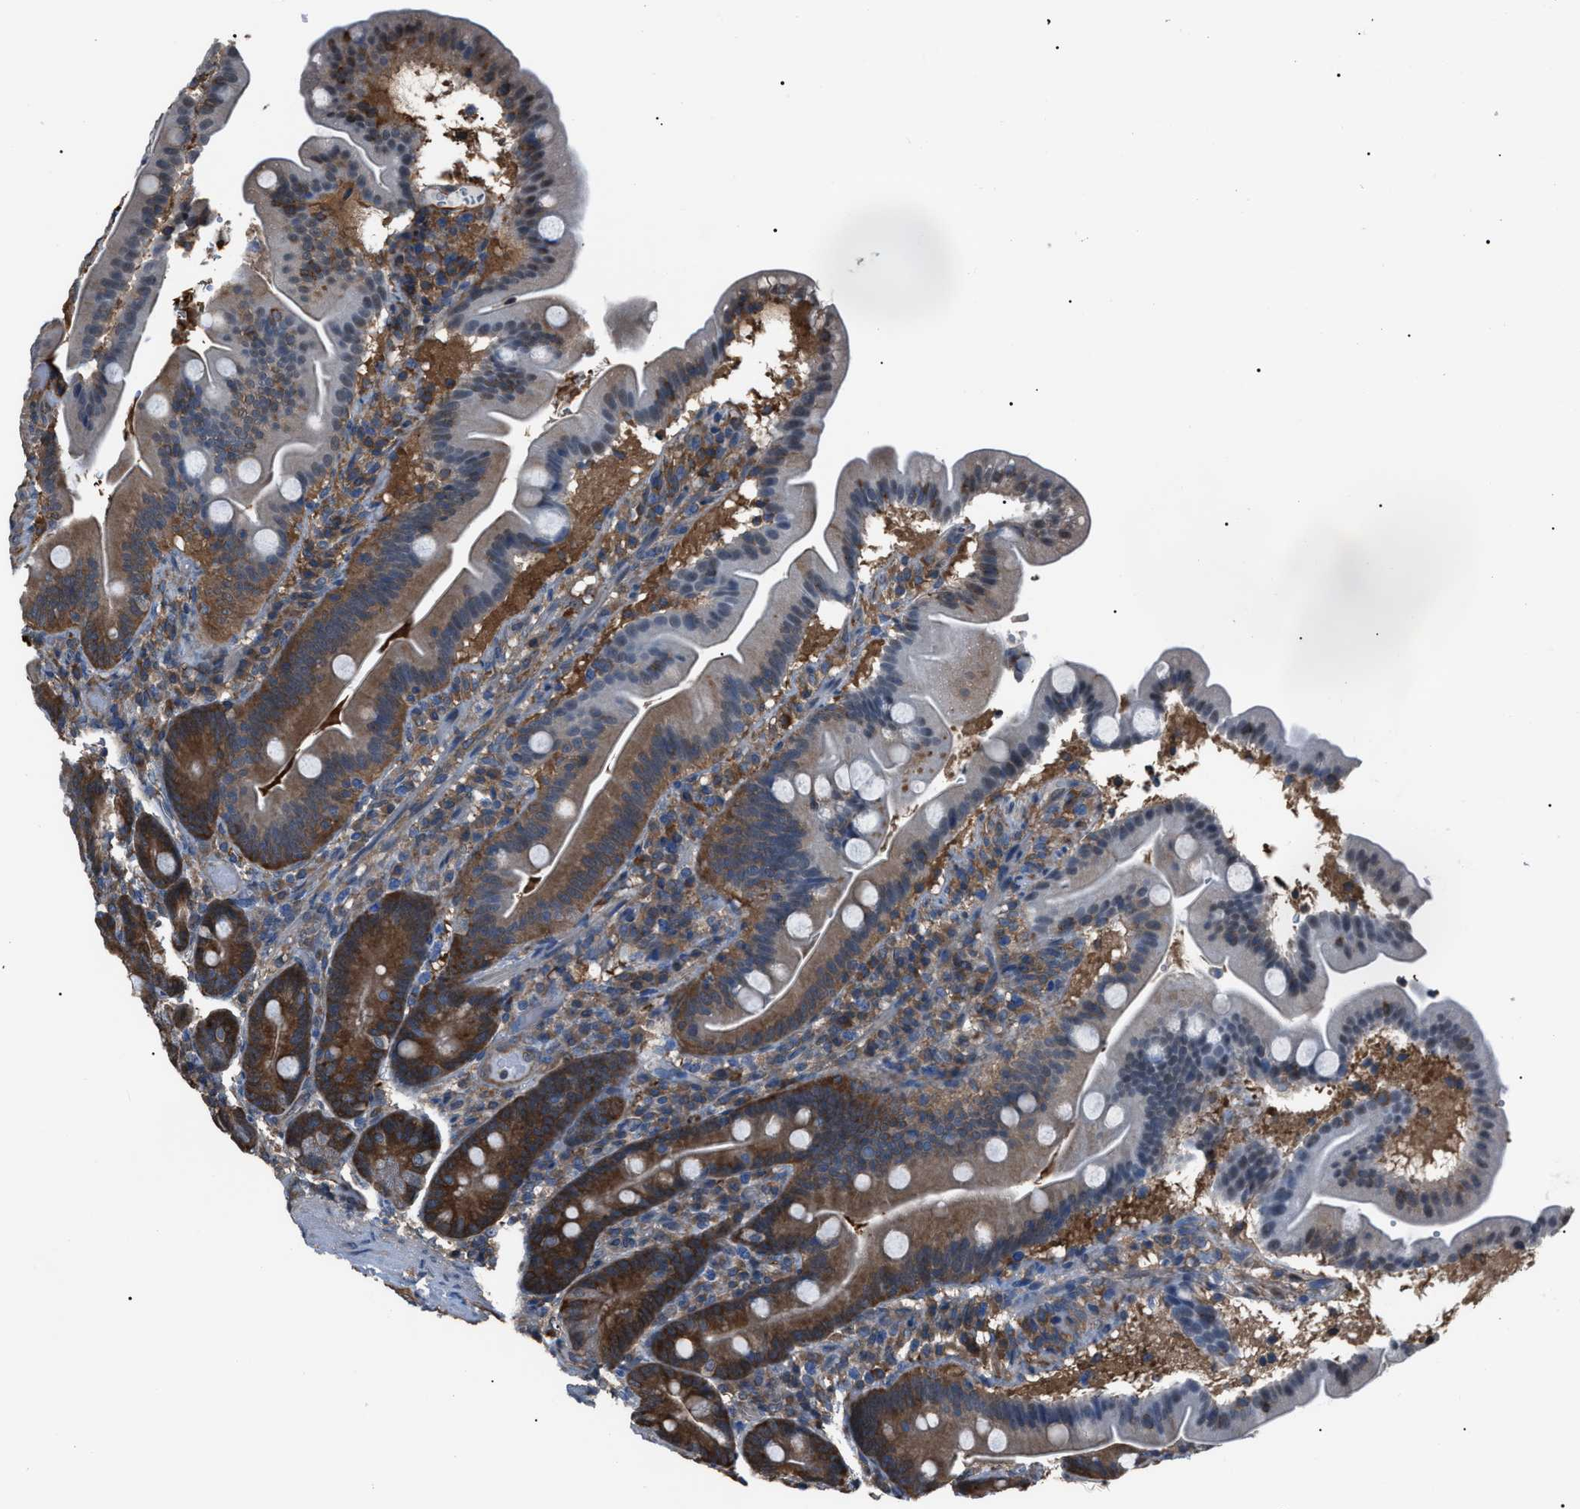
{"staining": {"intensity": "strong", "quantity": "25%-75%", "location": "cytoplasmic/membranous"}, "tissue": "duodenum", "cell_type": "Glandular cells", "image_type": "normal", "snomed": [{"axis": "morphology", "description": "Normal tissue, NOS"}, {"axis": "topography", "description": "Duodenum"}], "caption": "IHC (DAB (3,3'-diaminobenzidine)) staining of benign duodenum shows strong cytoplasmic/membranous protein positivity in about 25%-75% of glandular cells.", "gene": "PDCD5", "patient": {"sex": "male", "age": 54}}